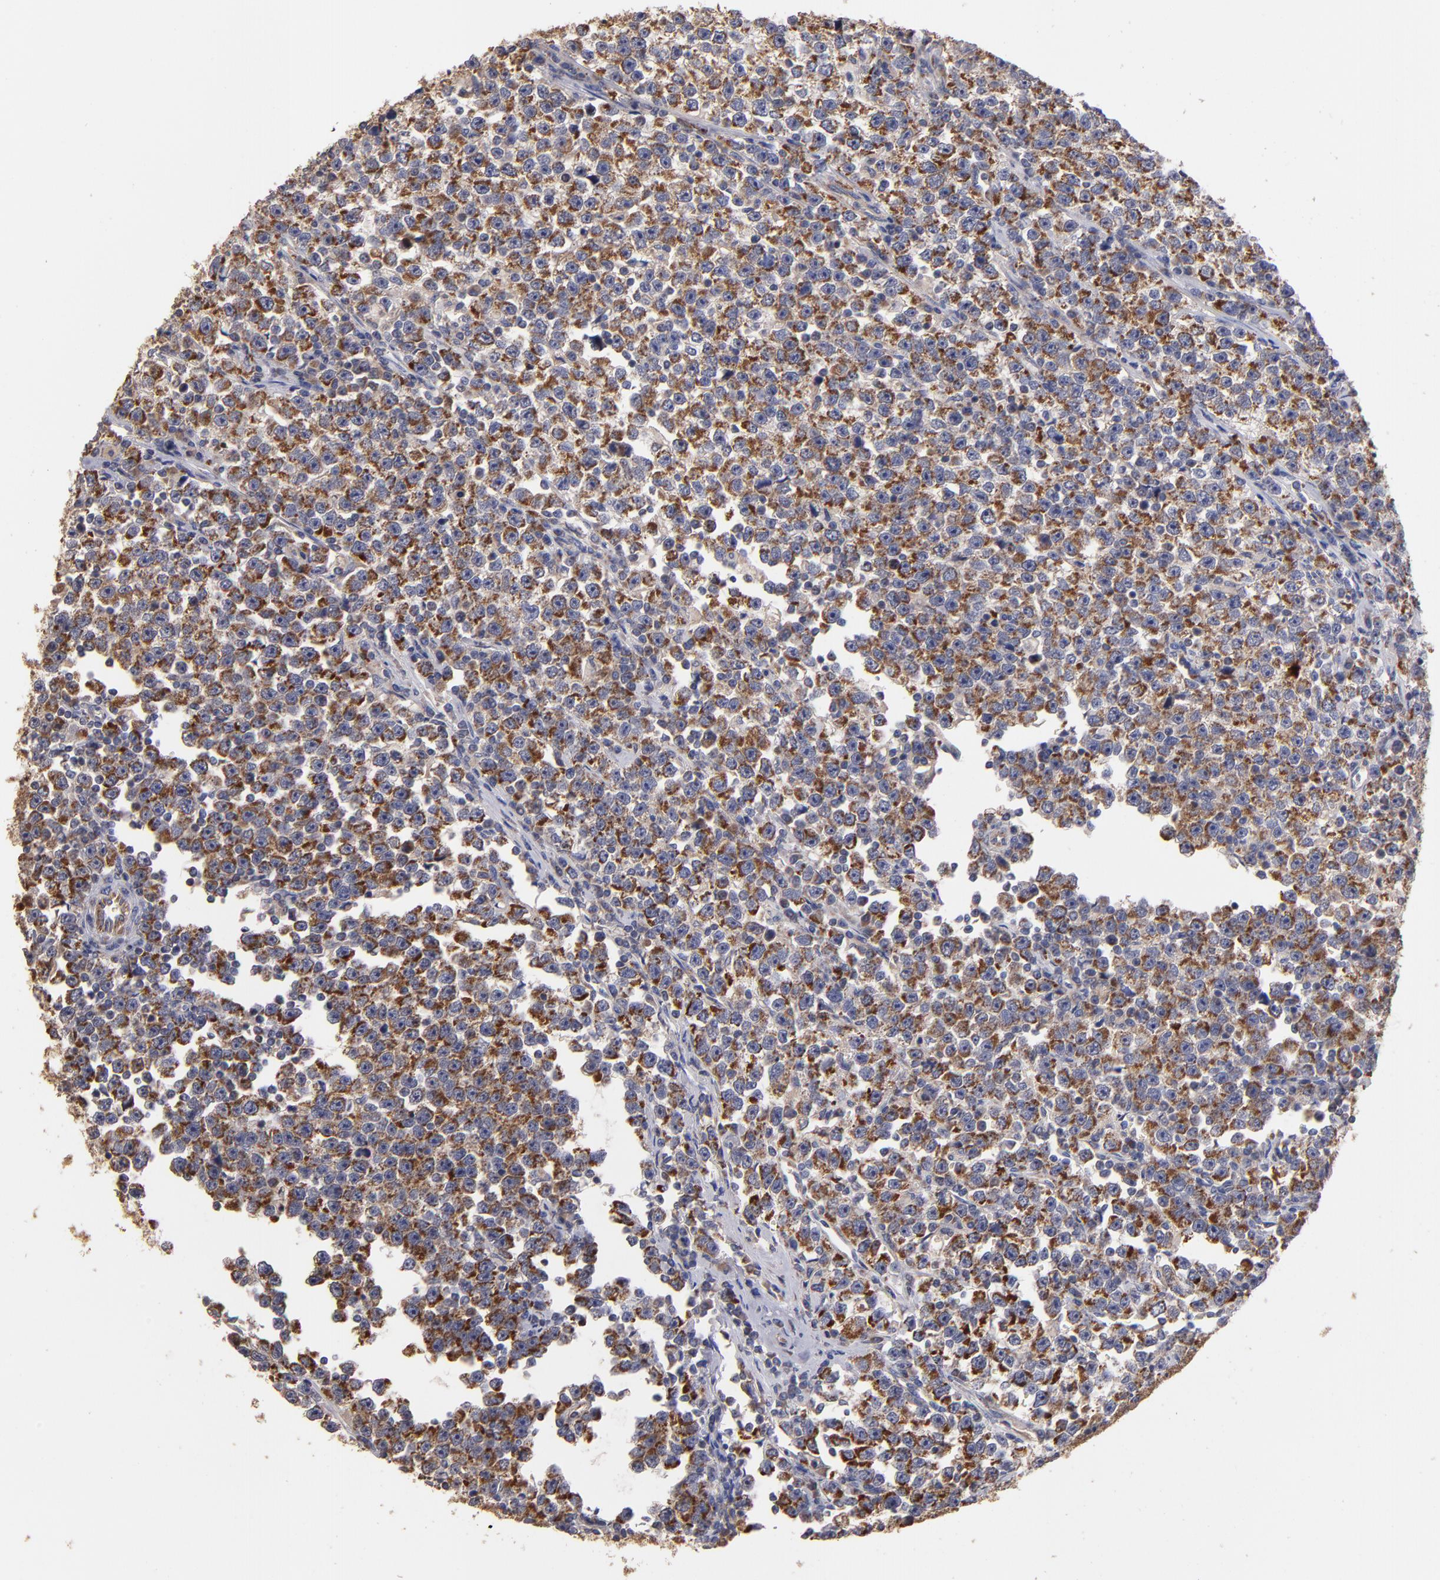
{"staining": {"intensity": "moderate", "quantity": ">75%", "location": "cytoplasmic/membranous"}, "tissue": "testis cancer", "cell_type": "Tumor cells", "image_type": "cancer", "snomed": [{"axis": "morphology", "description": "Seminoma, NOS"}, {"axis": "topography", "description": "Testis"}], "caption": "This micrograph displays immunohistochemistry (IHC) staining of human seminoma (testis), with medium moderate cytoplasmic/membranous staining in approximately >75% of tumor cells.", "gene": "DIABLO", "patient": {"sex": "male", "age": 43}}